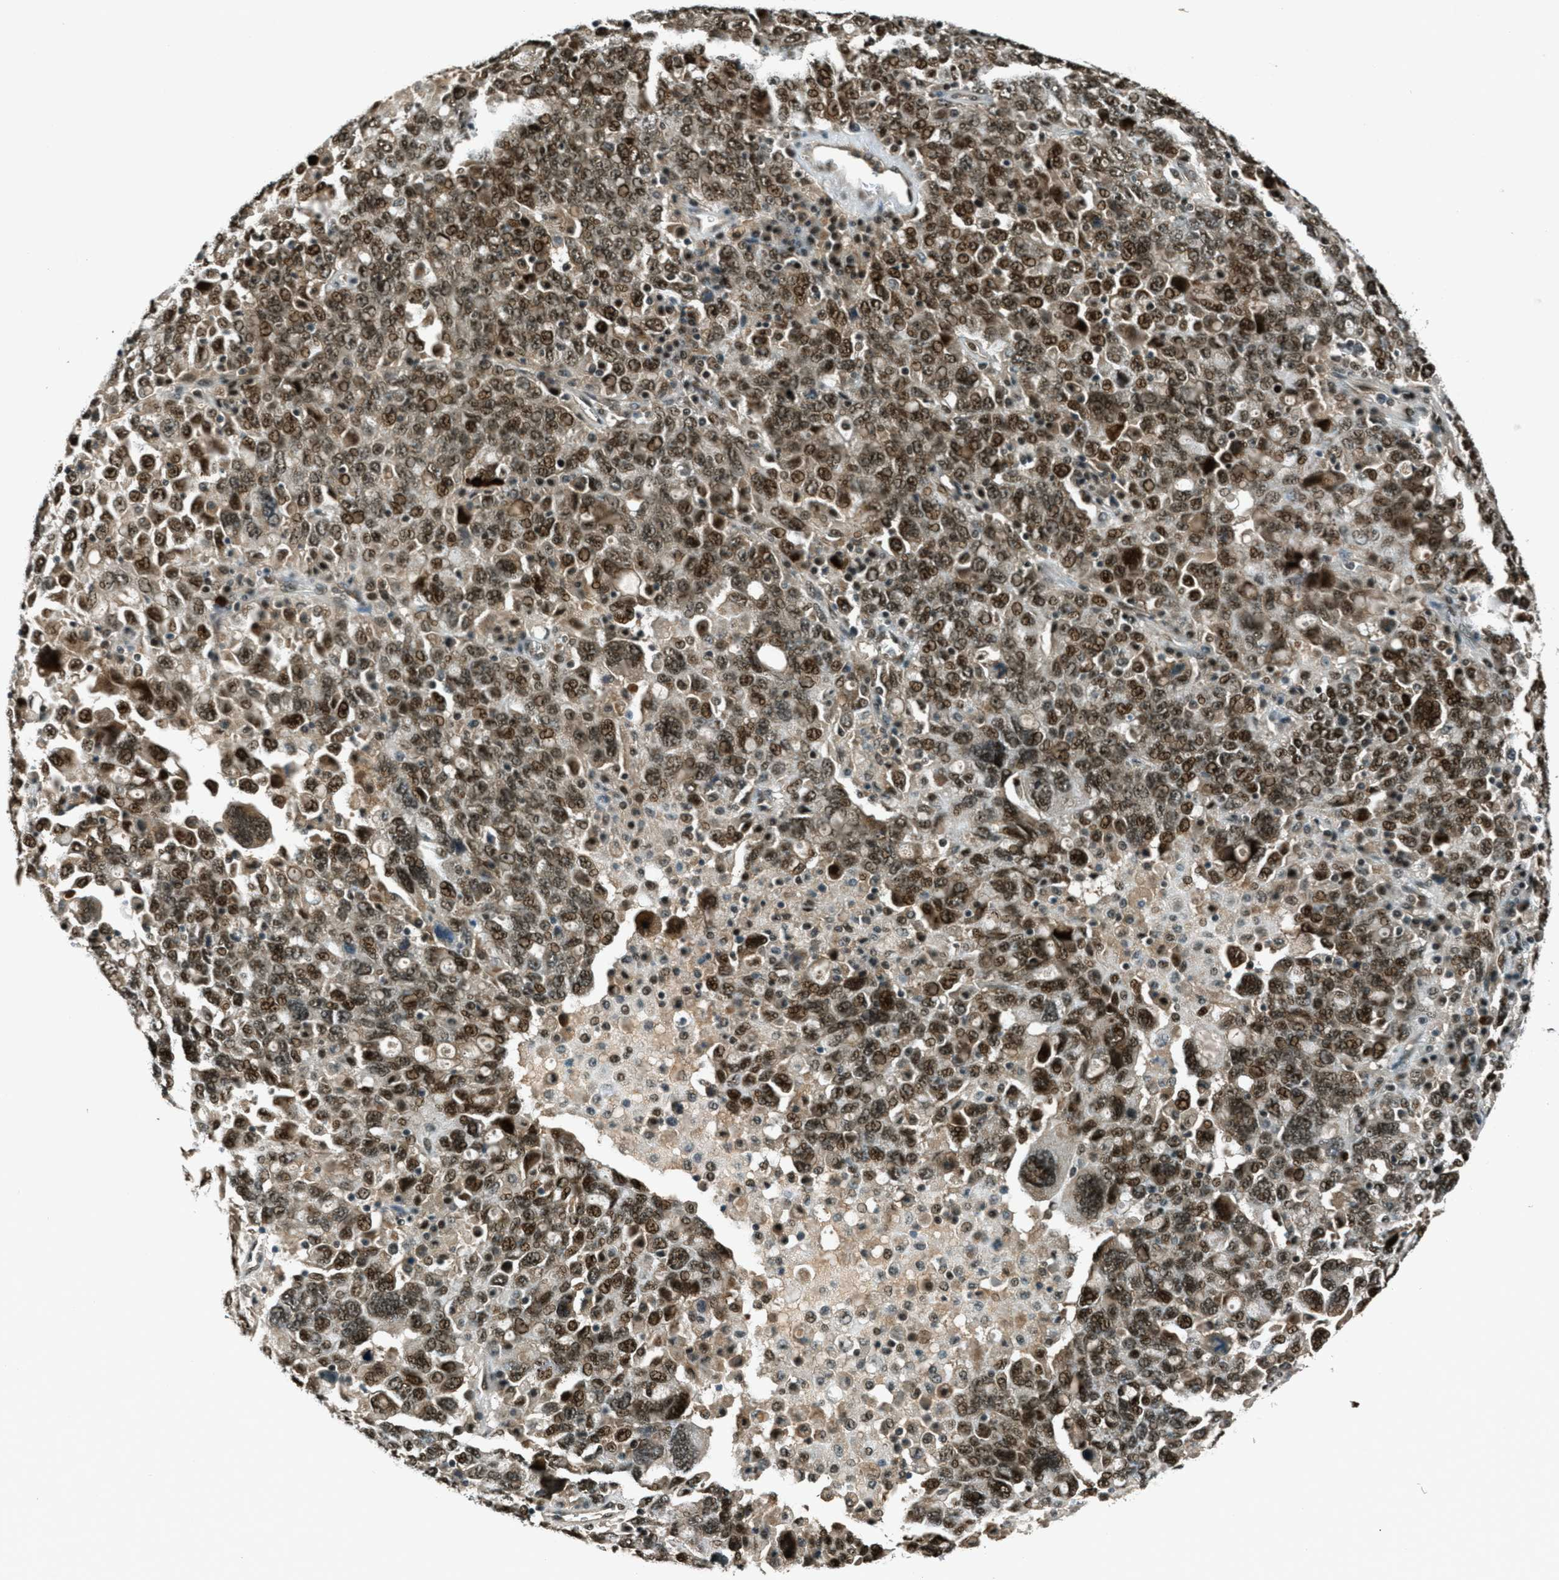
{"staining": {"intensity": "strong", "quantity": ">75%", "location": "nuclear"}, "tissue": "ovarian cancer", "cell_type": "Tumor cells", "image_type": "cancer", "snomed": [{"axis": "morphology", "description": "Carcinoma, endometroid"}, {"axis": "topography", "description": "Ovary"}], "caption": "Protein staining reveals strong nuclear positivity in about >75% of tumor cells in ovarian cancer.", "gene": "FOXM1", "patient": {"sex": "female", "age": 62}}